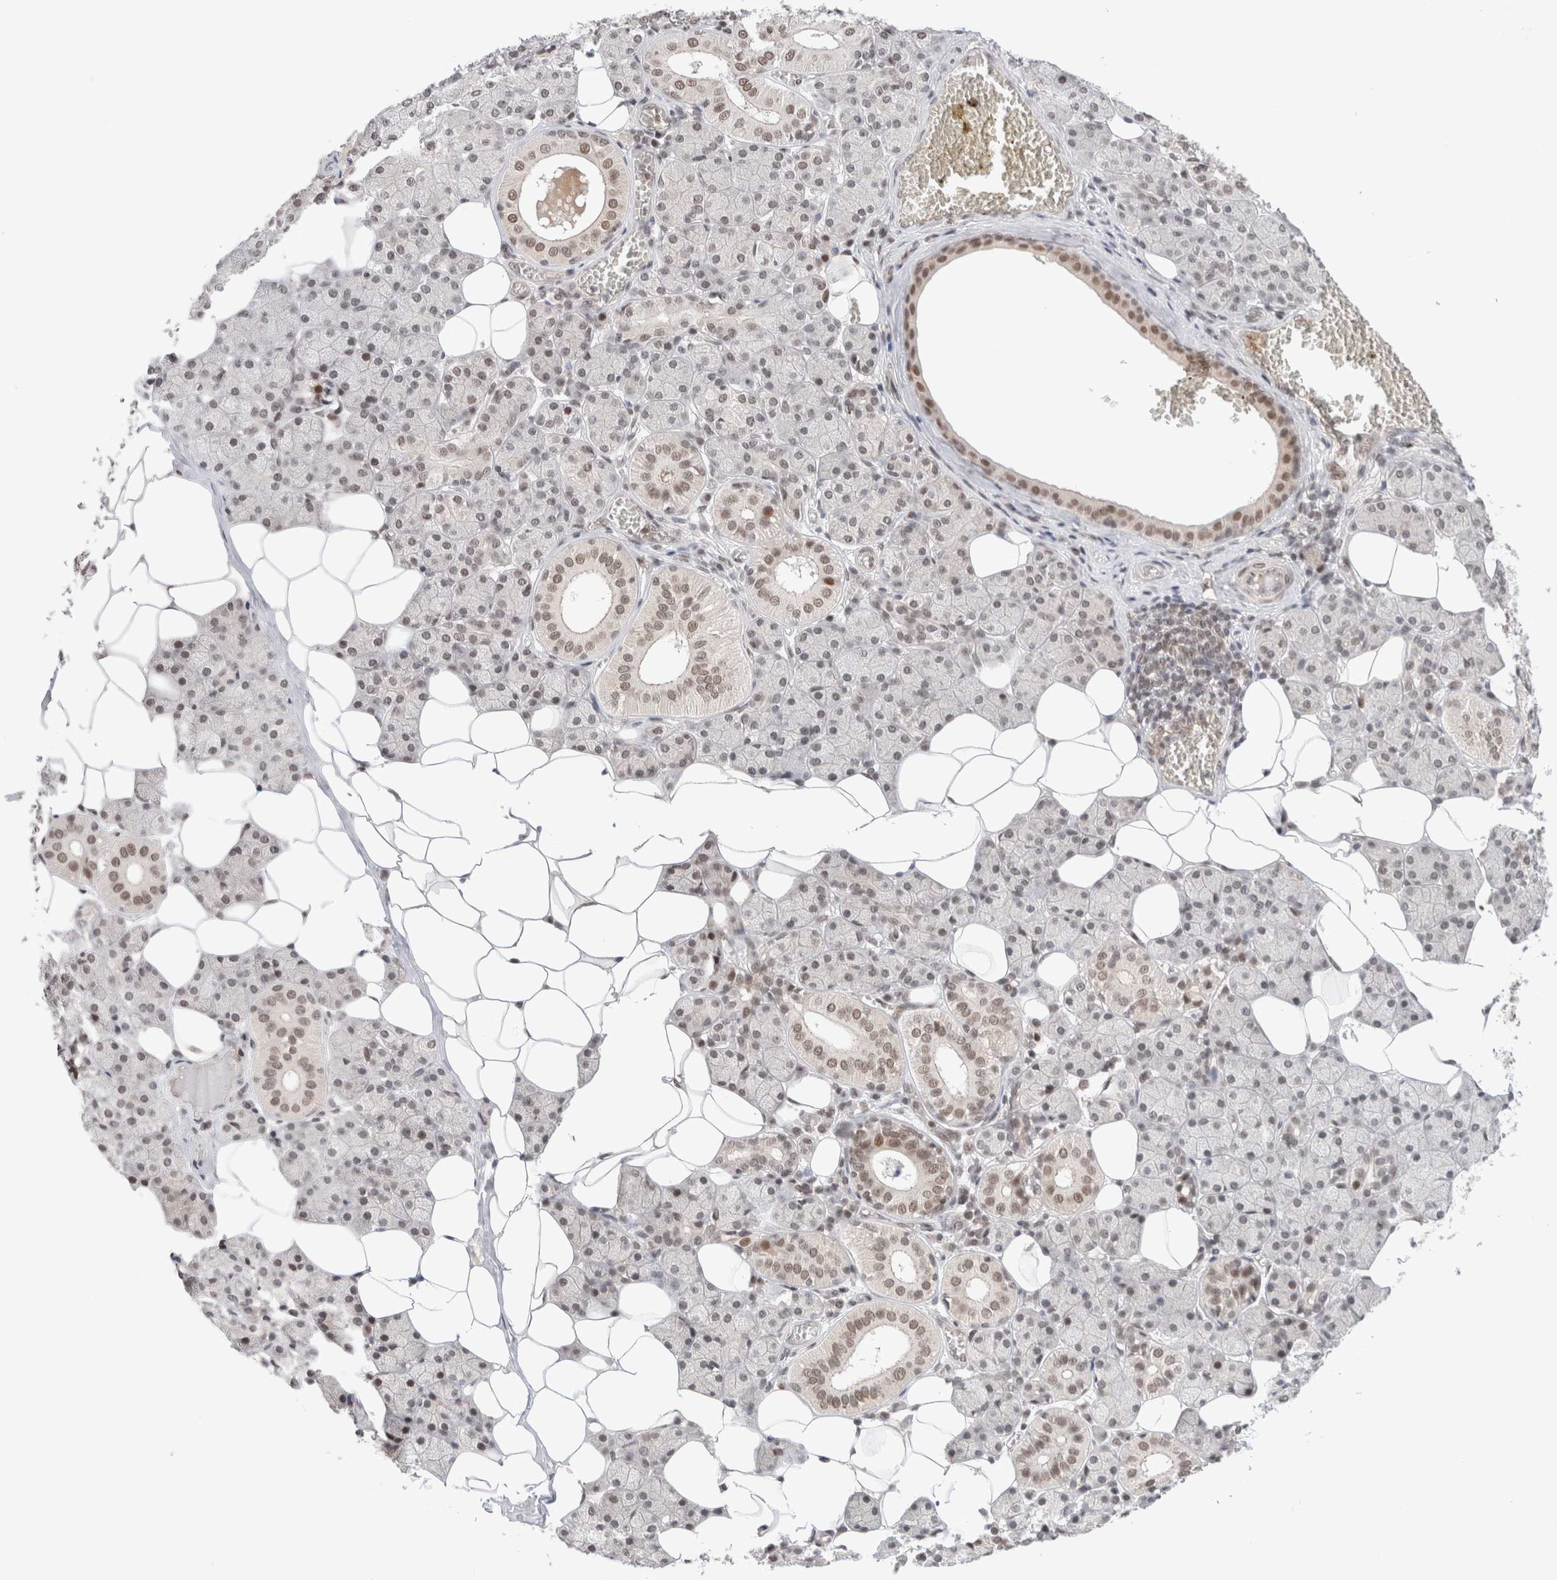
{"staining": {"intensity": "weak", "quantity": "<25%", "location": "nuclear"}, "tissue": "salivary gland", "cell_type": "Glandular cells", "image_type": "normal", "snomed": [{"axis": "morphology", "description": "Normal tissue, NOS"}, {"axis": "topography", "description": "Salivary gland"}], "caption": "The histopathology image reveals no significant expression in glandular cells of salivary gland.", "gene": "GATAD2A", "patient": {"sex": "female", "age": 33}}